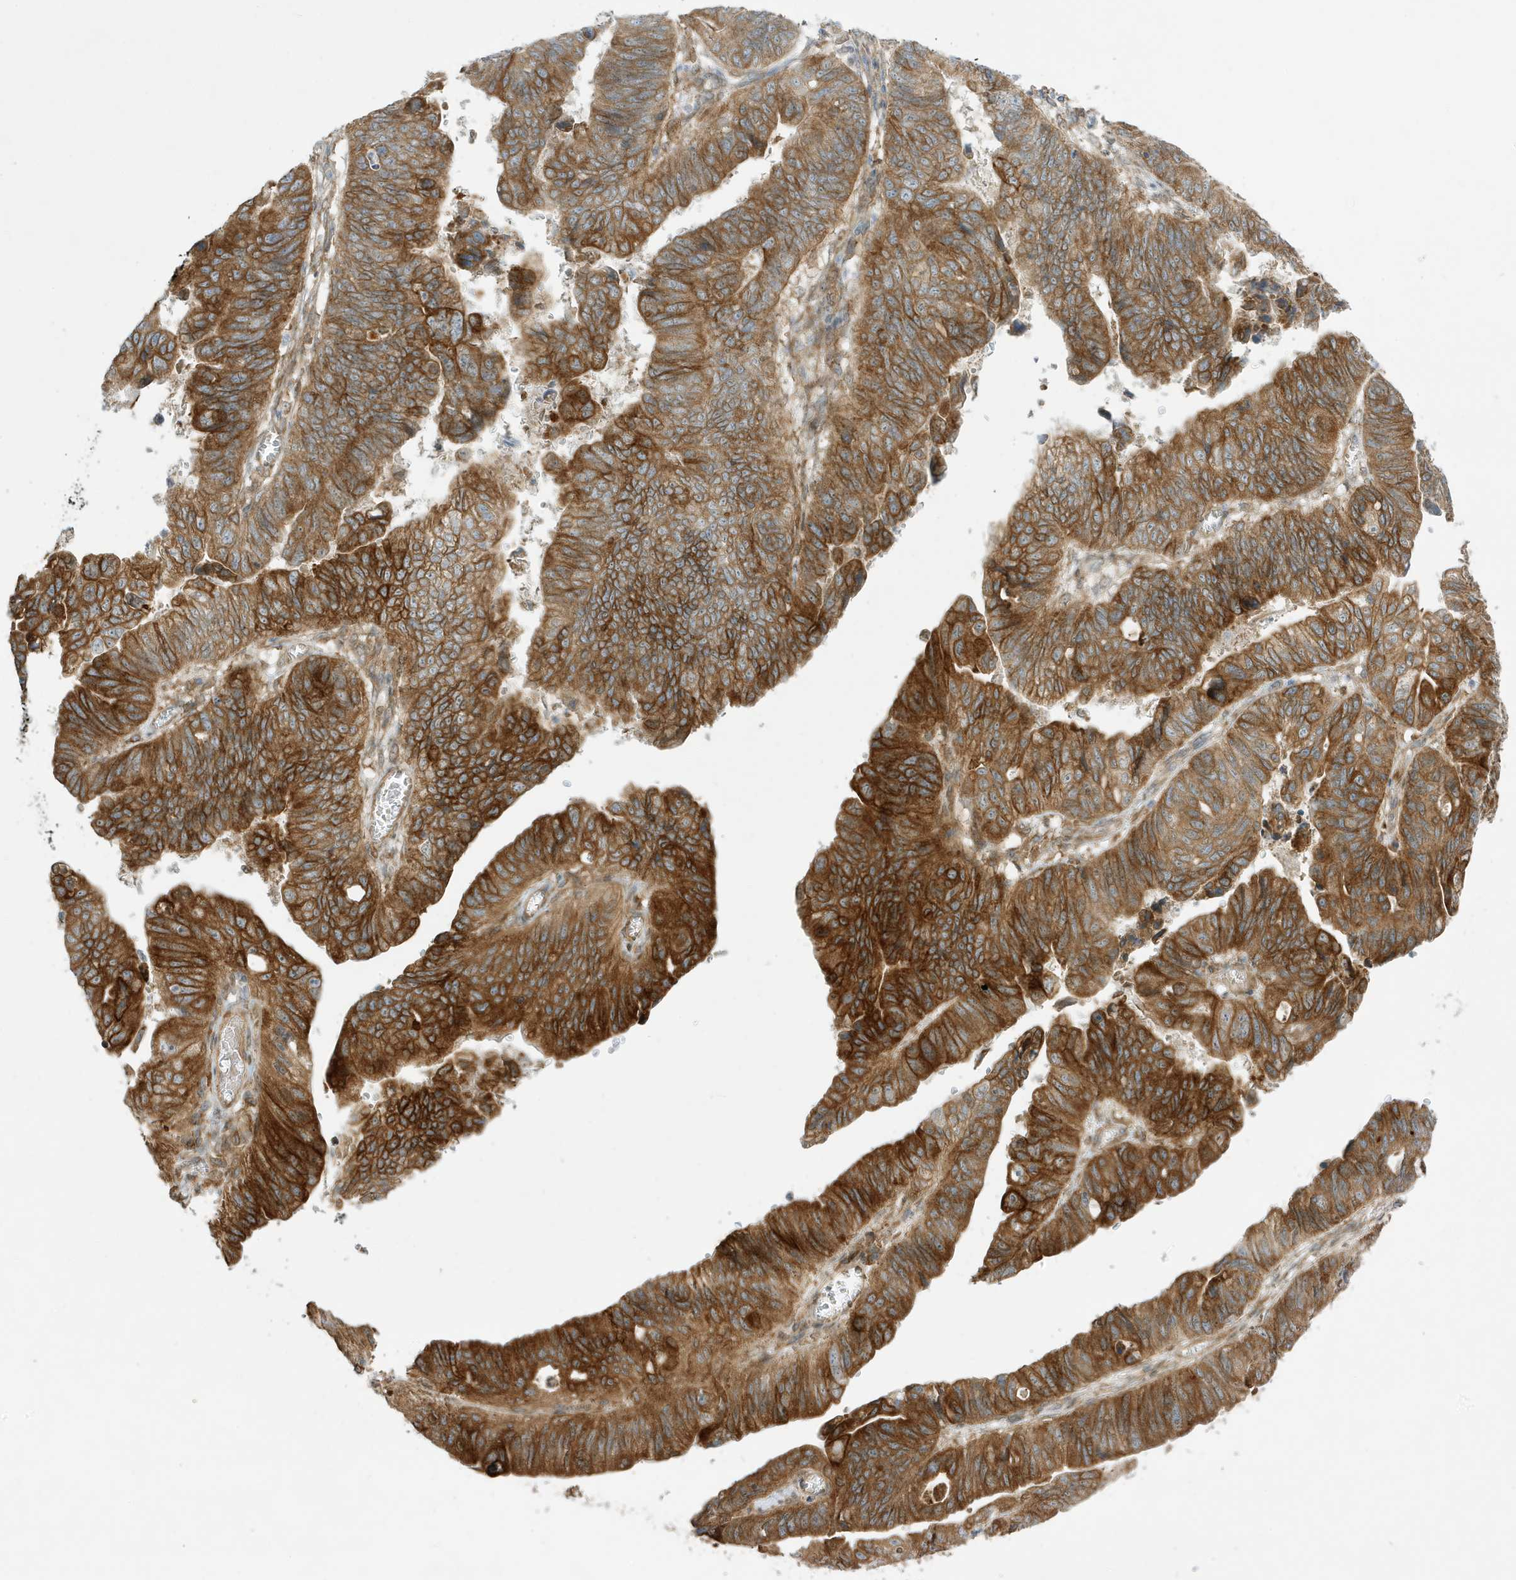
{"staining": {"intensity": "strong", "quantity": ">75%", "location": "cytoplasmic/membranous"}, "tissue": "stomach cancer", "cell_type": "Tumor cells", "image_type": "cancer", "snomed": [{"axis": "morphology", "description": "Adenocarcinoma, NOS"}, {"axis": "topography", "description": "Stomach"}], "caption": "Immunohistochemical staining of adenocarcinoma (stomach) exhibits strong cytoplasmic/membranous protein expression in about >75% of tumor cells.", "gene": "SCARF2", "patient": {"sex": "male", "age": 59}}